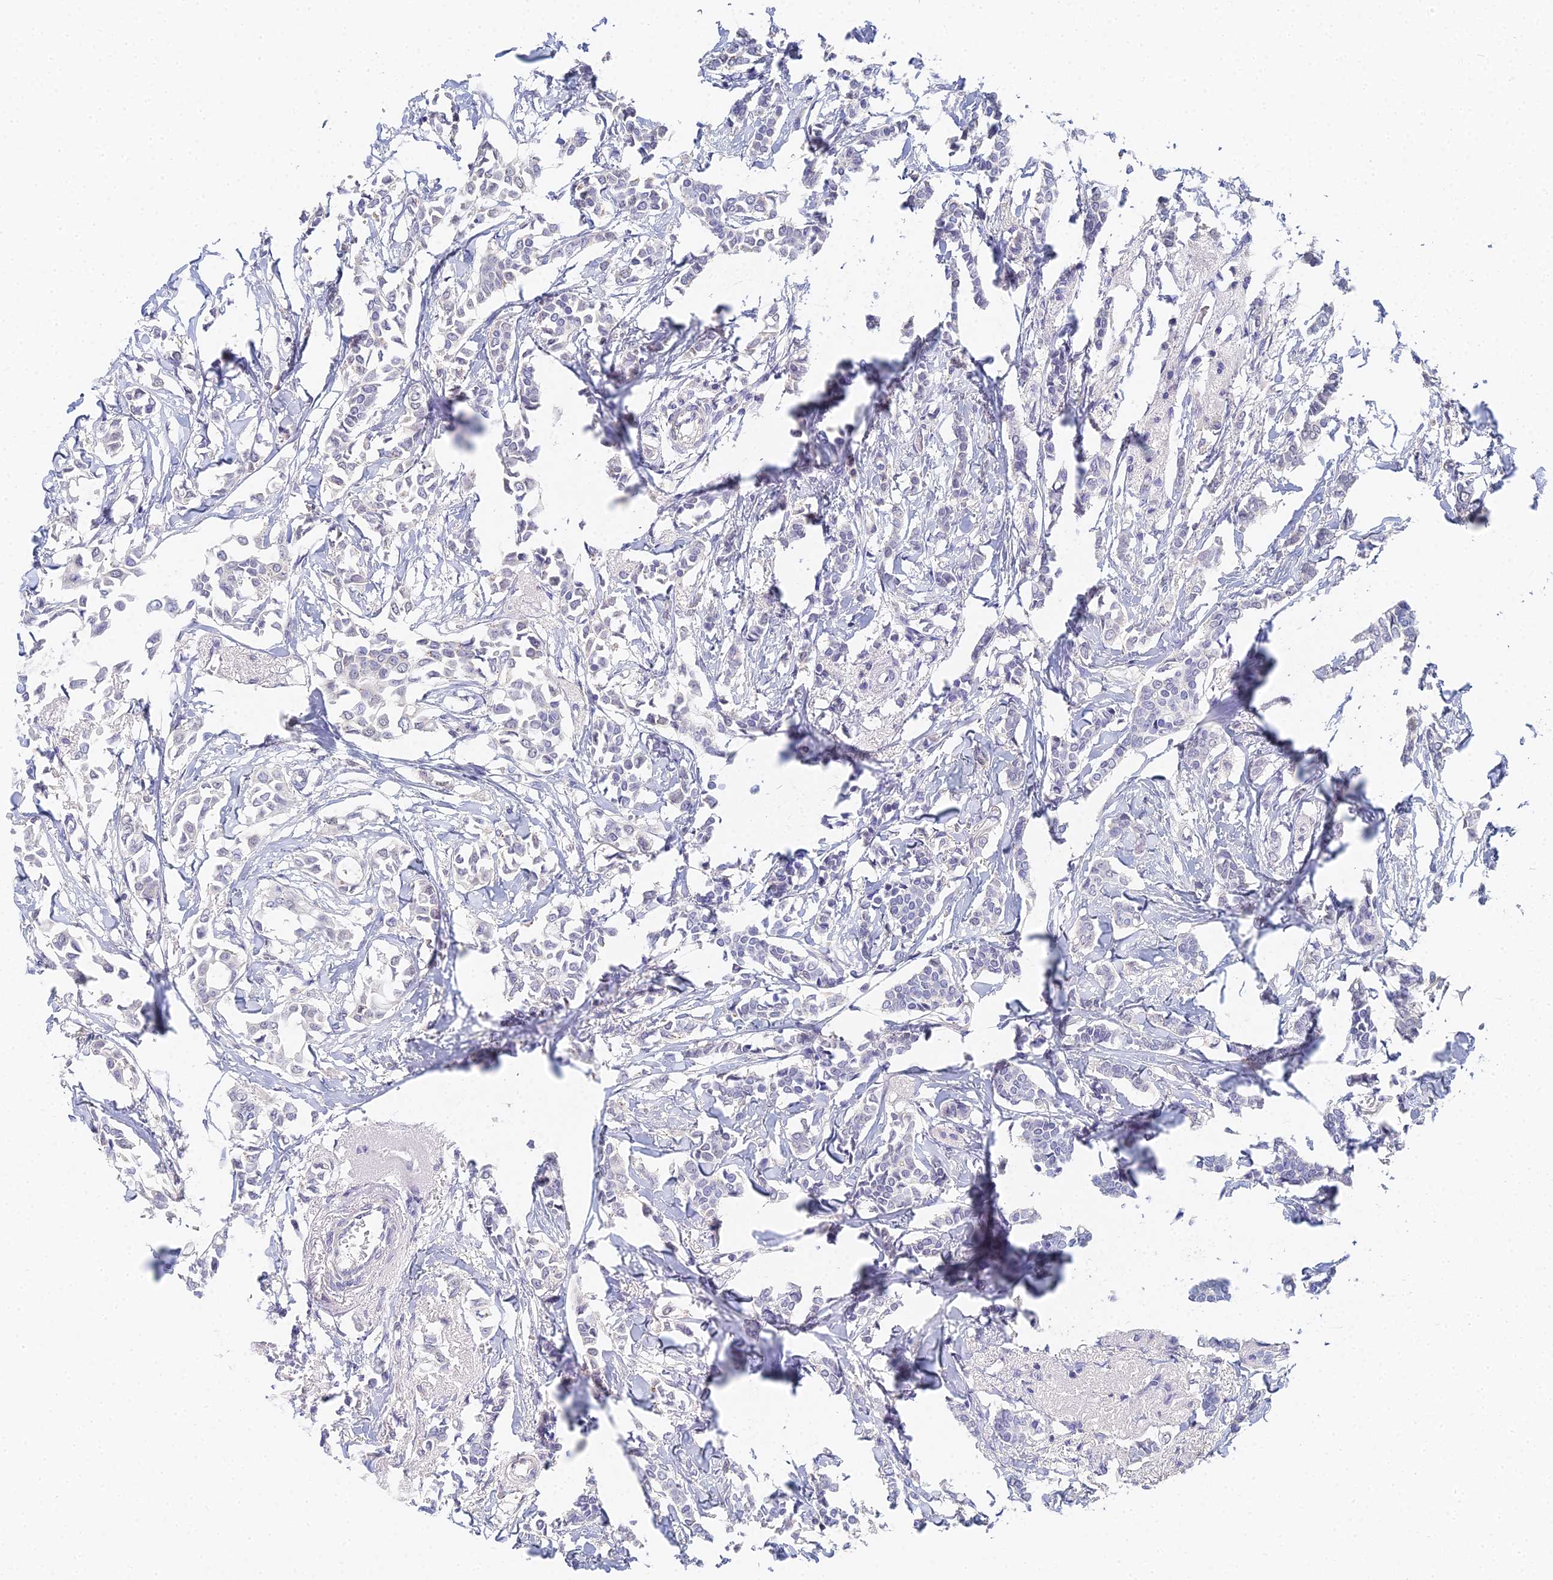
{"staining": {"intensity": "negative", "quantity": "none", "location": "none"}, "tissue": "breast cancer", "cell_type": "Tumor cells", "image_type": "cancer", "snomed": [{"axis": "morphology", "description": "Duct carcinoma"}, {"axis": "topography", "description": "Breast"}], "caption": "Breast cancer was stained to show a protein in brown. There is no significant expression in tumor cells.", "gene": "MCM2", "patient": {"sex": "female", "age": 41}}